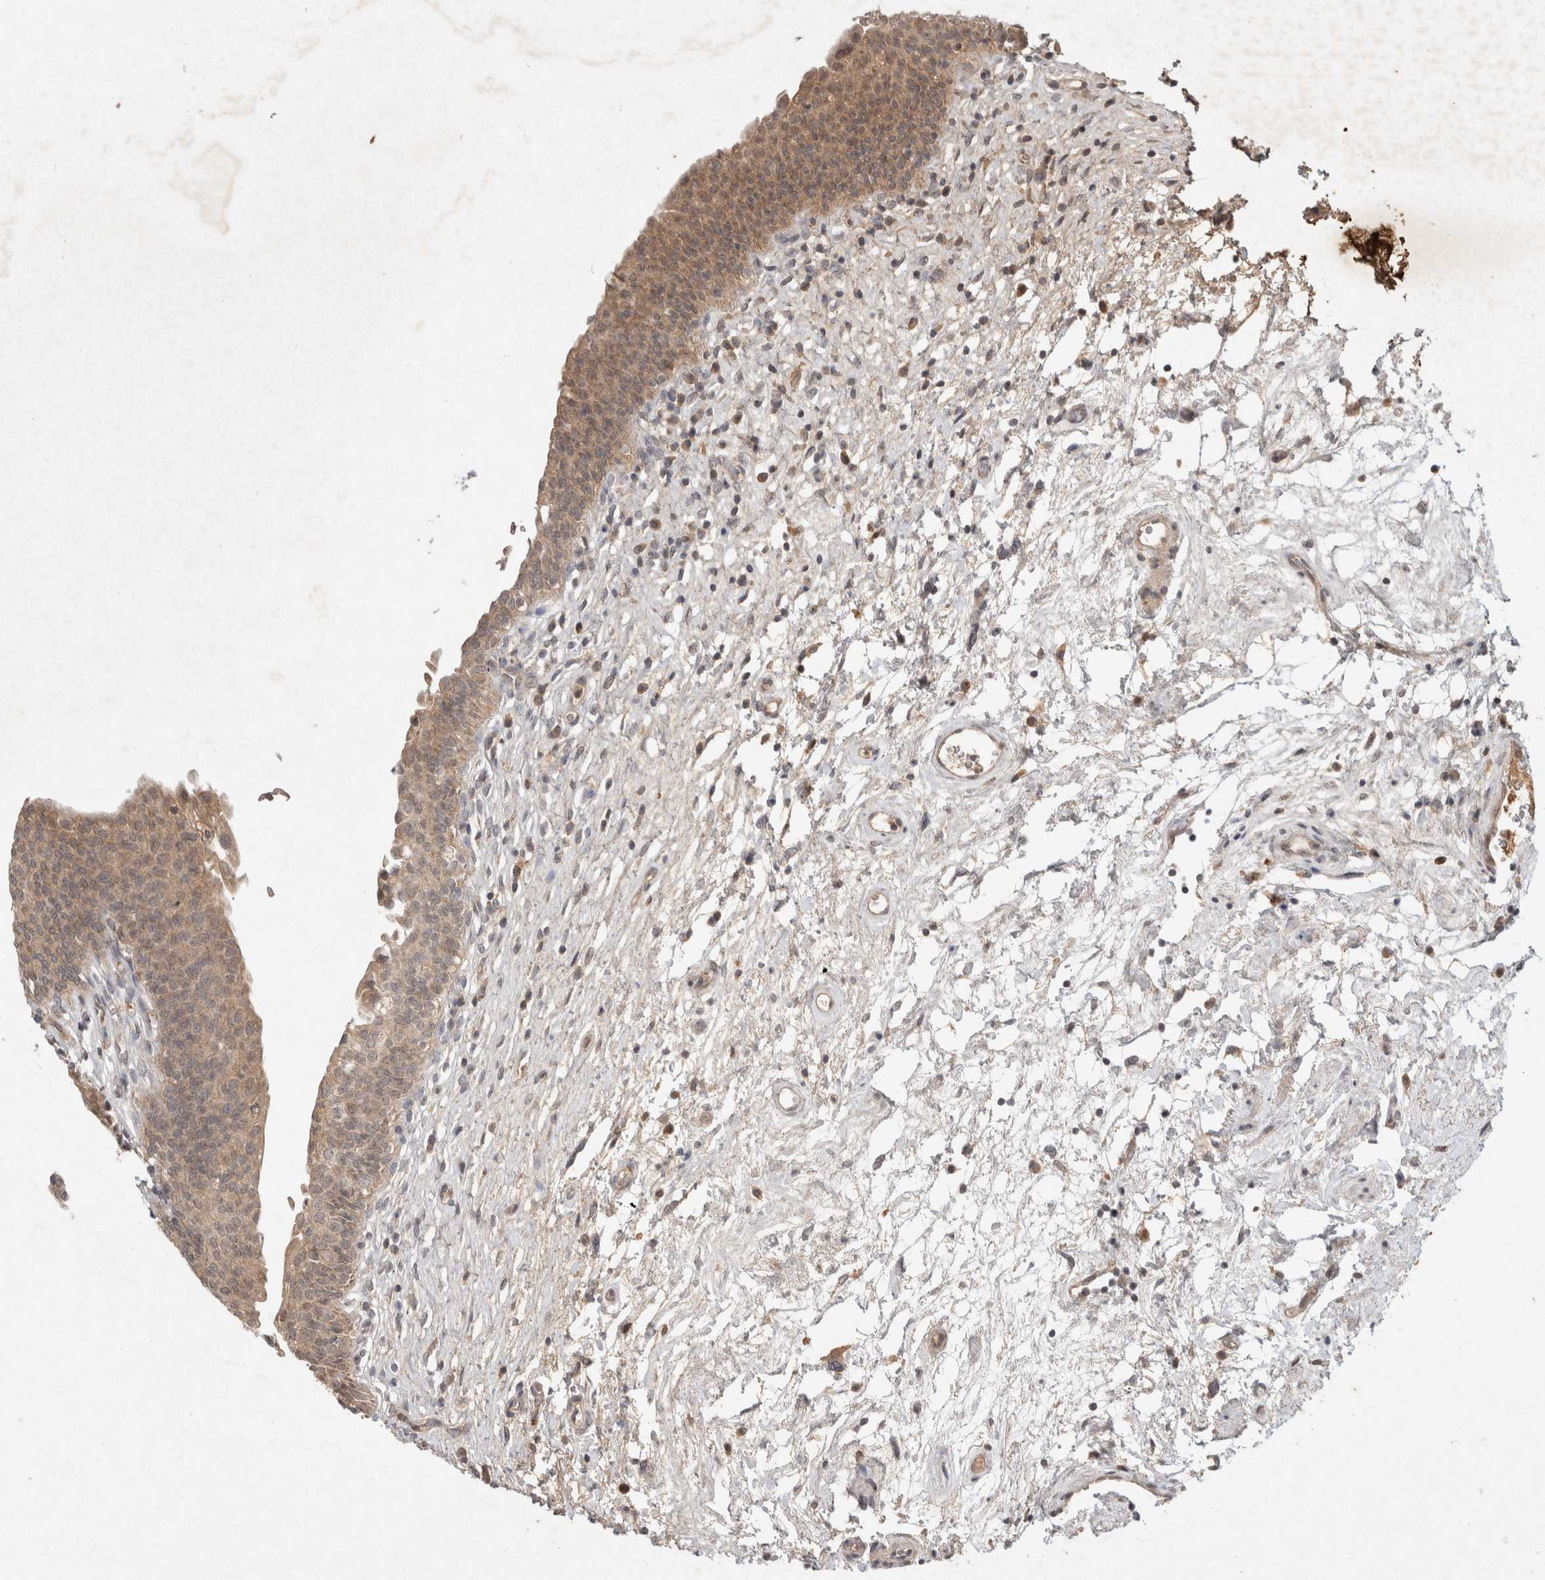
{"staining": {"intensity": "moderate", "quantity": ">75%", "location": "cytoplasmic/membranous"}, "tissue": "urinary bladder", "cell_type": "Urothelial cells", "image_type": "normal", "snomed": [{"axis": "morphology", "description": "Normal tissue, NOS"}, {"axis": "topography", "description": "Urinary bladder"}], "caption": "Moderate cytoplasmic/membranous protein positivity is appreciated in approximately >75% of urothelial cells in urinary bladder.", "gene": "LOXL2", "patient": {"sex": "male", "age": 83}}